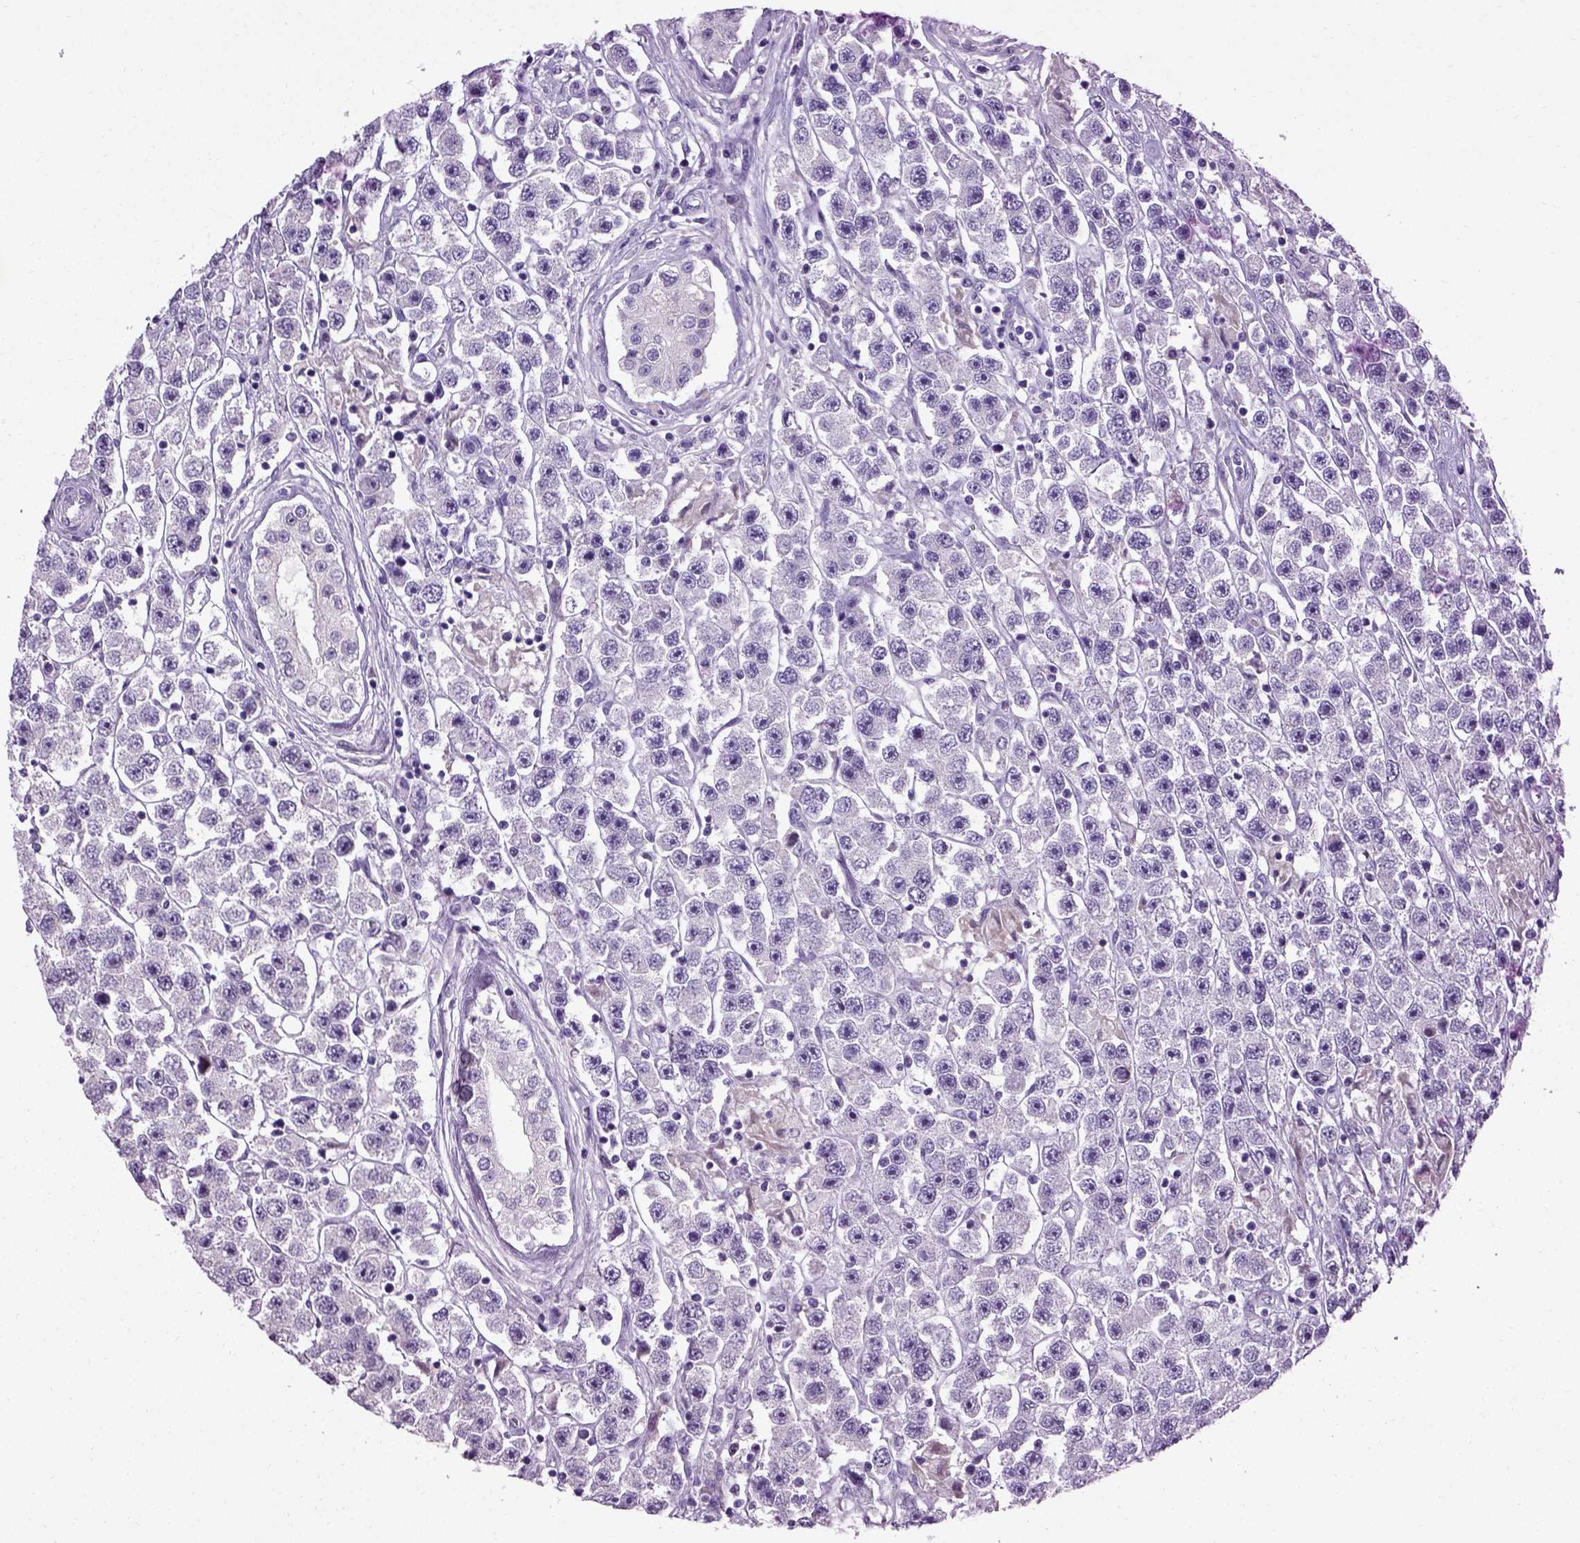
{"staining": {"intensity": "negative", "quantity": "none", "location": "none"}, "tissue": "testis cancer", "cell_type": "Tumor cells", "image_type": "cancer", "snomed": [{"axis": "morphology", "description": "Seminoma, NOS"}, {"axis": "topography", "description": "Testis"}], "caption": "Tumor cells are negative for protein expression in human testis cancer. (DAB IHC, high magnification).", "gene": "SCG5", "patient": {"sex": "male", "age": 45}}